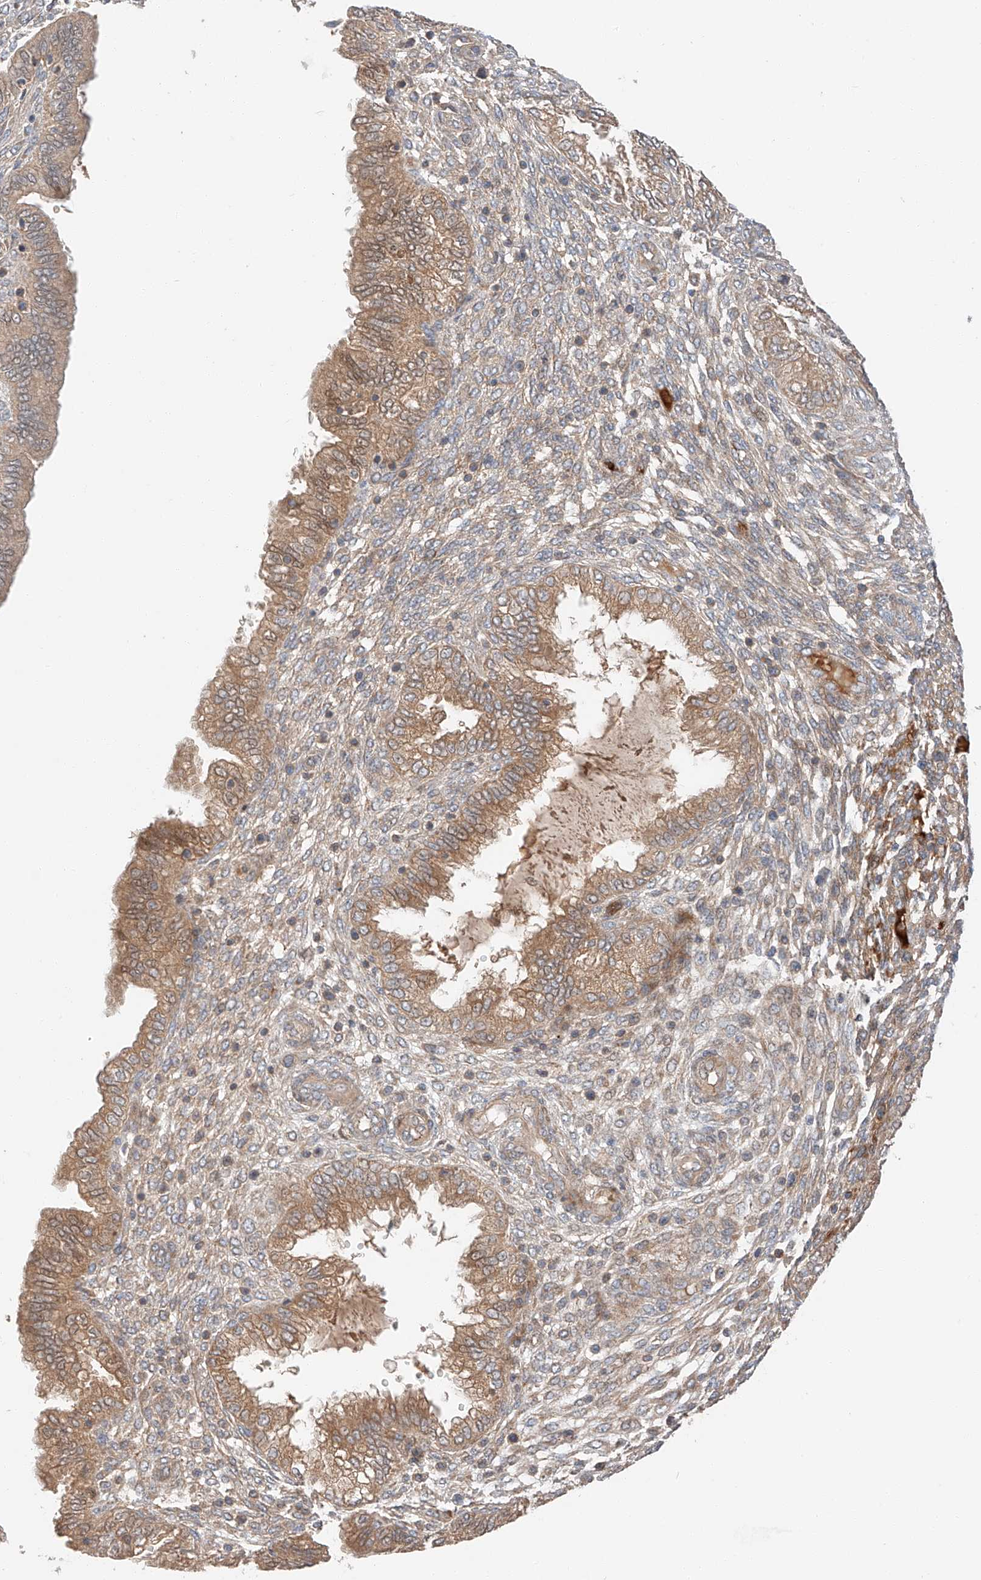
{"staining": {"intensity": "weak", "quantity": "25%-75%", "location": "cytoplasmic/membranous"}, "tissue": "endometrium", "cell_type": "Cells in endometrial stroma", "image_type": "normal", "snomed": [{"axis": "morphology", "description": "Normal tissue, NOS"}, {"axis": "topography", "description": "Endometrium"}], "caption": "Cells in endometrial stroma reveal low levels of weak cytoplasmic/membranous staining in about 25%-75% of cells in normal human endometrium. The staining is performed using DAB brown chromogen to label protein expression. The nuclei are counter-stained blue using hematoxylin.", "gene": "XPNPEP1", "patient": {"sex": "female", "age": 33}}